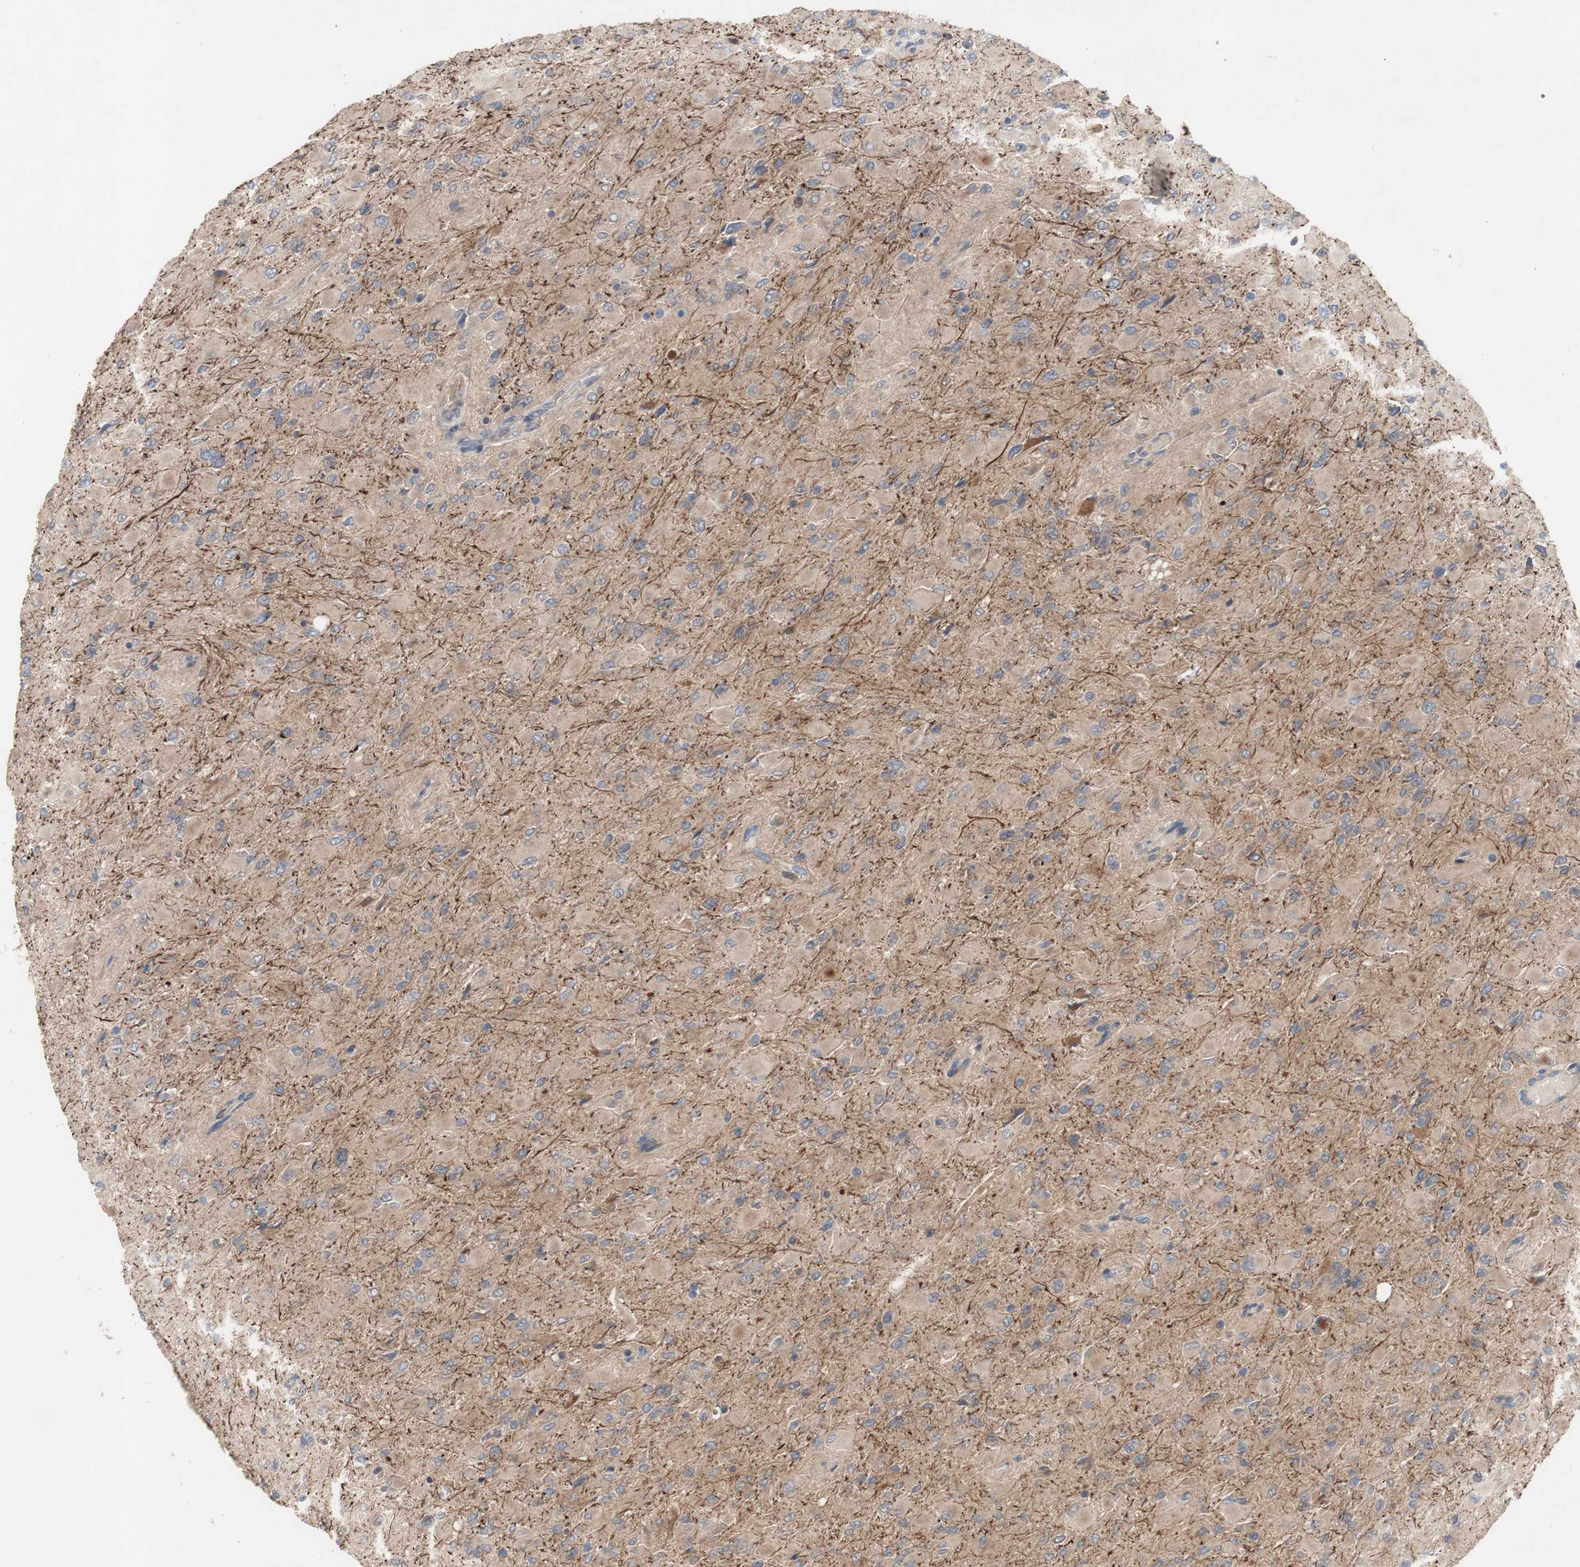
{"staining": {"intensity": "weak", "quantity": ">75%", "location": "cytoplasmic/membranous"}, "tissue": "glioma", "cell_type": "Tumor cells", "image_type": "cancer", "snomed": [{"axis": "morphology", "description": "Glioma, malignant, High grade"}, {"axis": "topography", "description": "Cerebral cortex"}], "caption": "Glioma stained for a protein (brown) reveals weak cytoplasmic/membranous positive expression in about >75% of tumor cells.", "gene": "OAZ1", "patient": {"sex": "female", "age": 36}}